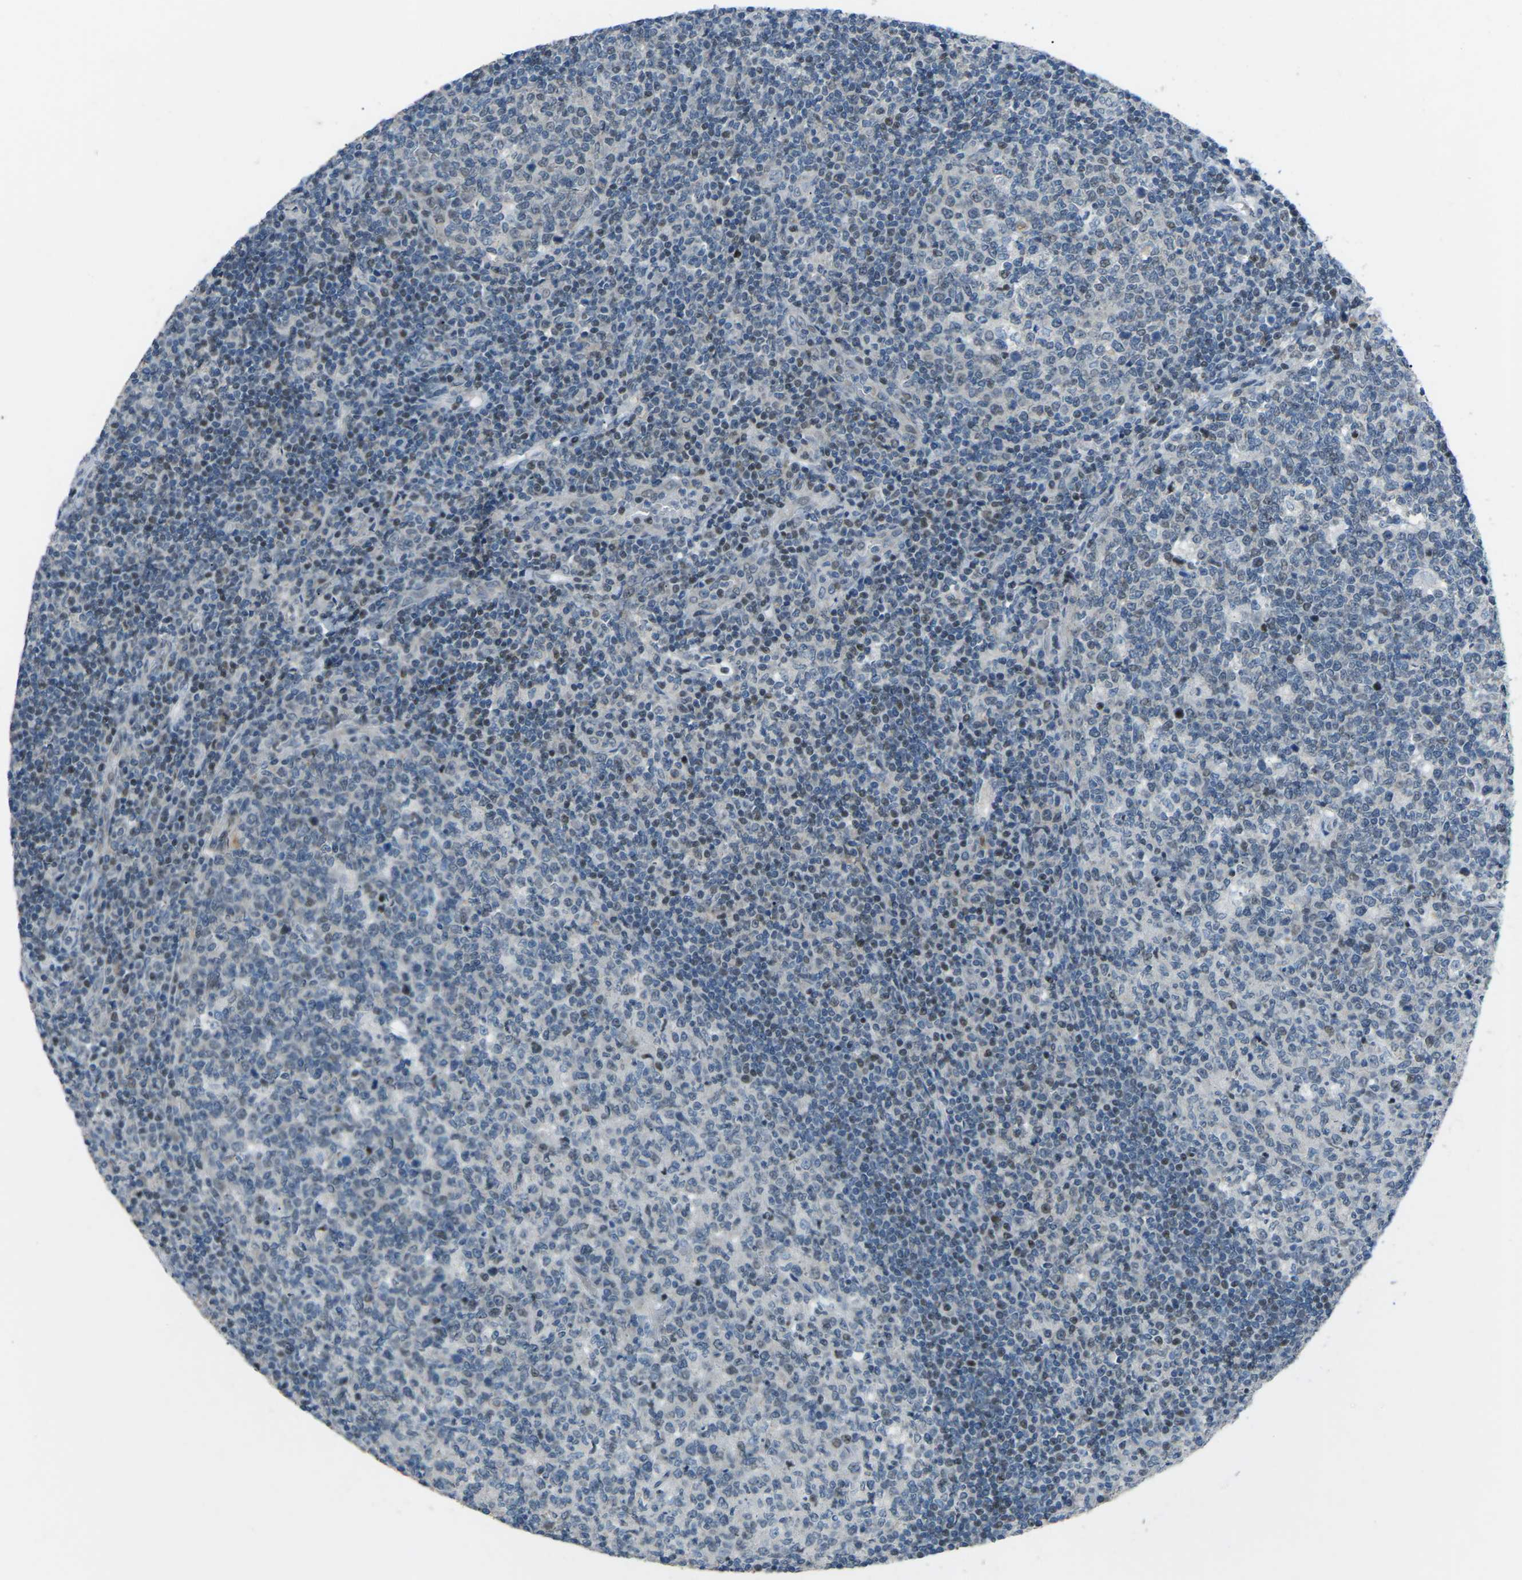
{"staining": {"intensity": "weak", "quantity": "25%-75%", "location": "nuclear"}, "tissue": "tonsil", "cell_type": "Germinal center cells", "image_type": "normal", "snomed": [{"axis": "morphology", "description": "Normal tissue, NOS"}, {"axis": "topography", "description": "Tonsil"}], "caption": "Immunohistochemical staining of unremarkable human tonsil exhibits weak nuclear protein positivity in about 25%-75% of germinal center cells. (DAB IHC, brown staining for protein, blue staining for nuclei).", "gene": "MBNL1", "patient": {"sex": "female", "age": 19}}